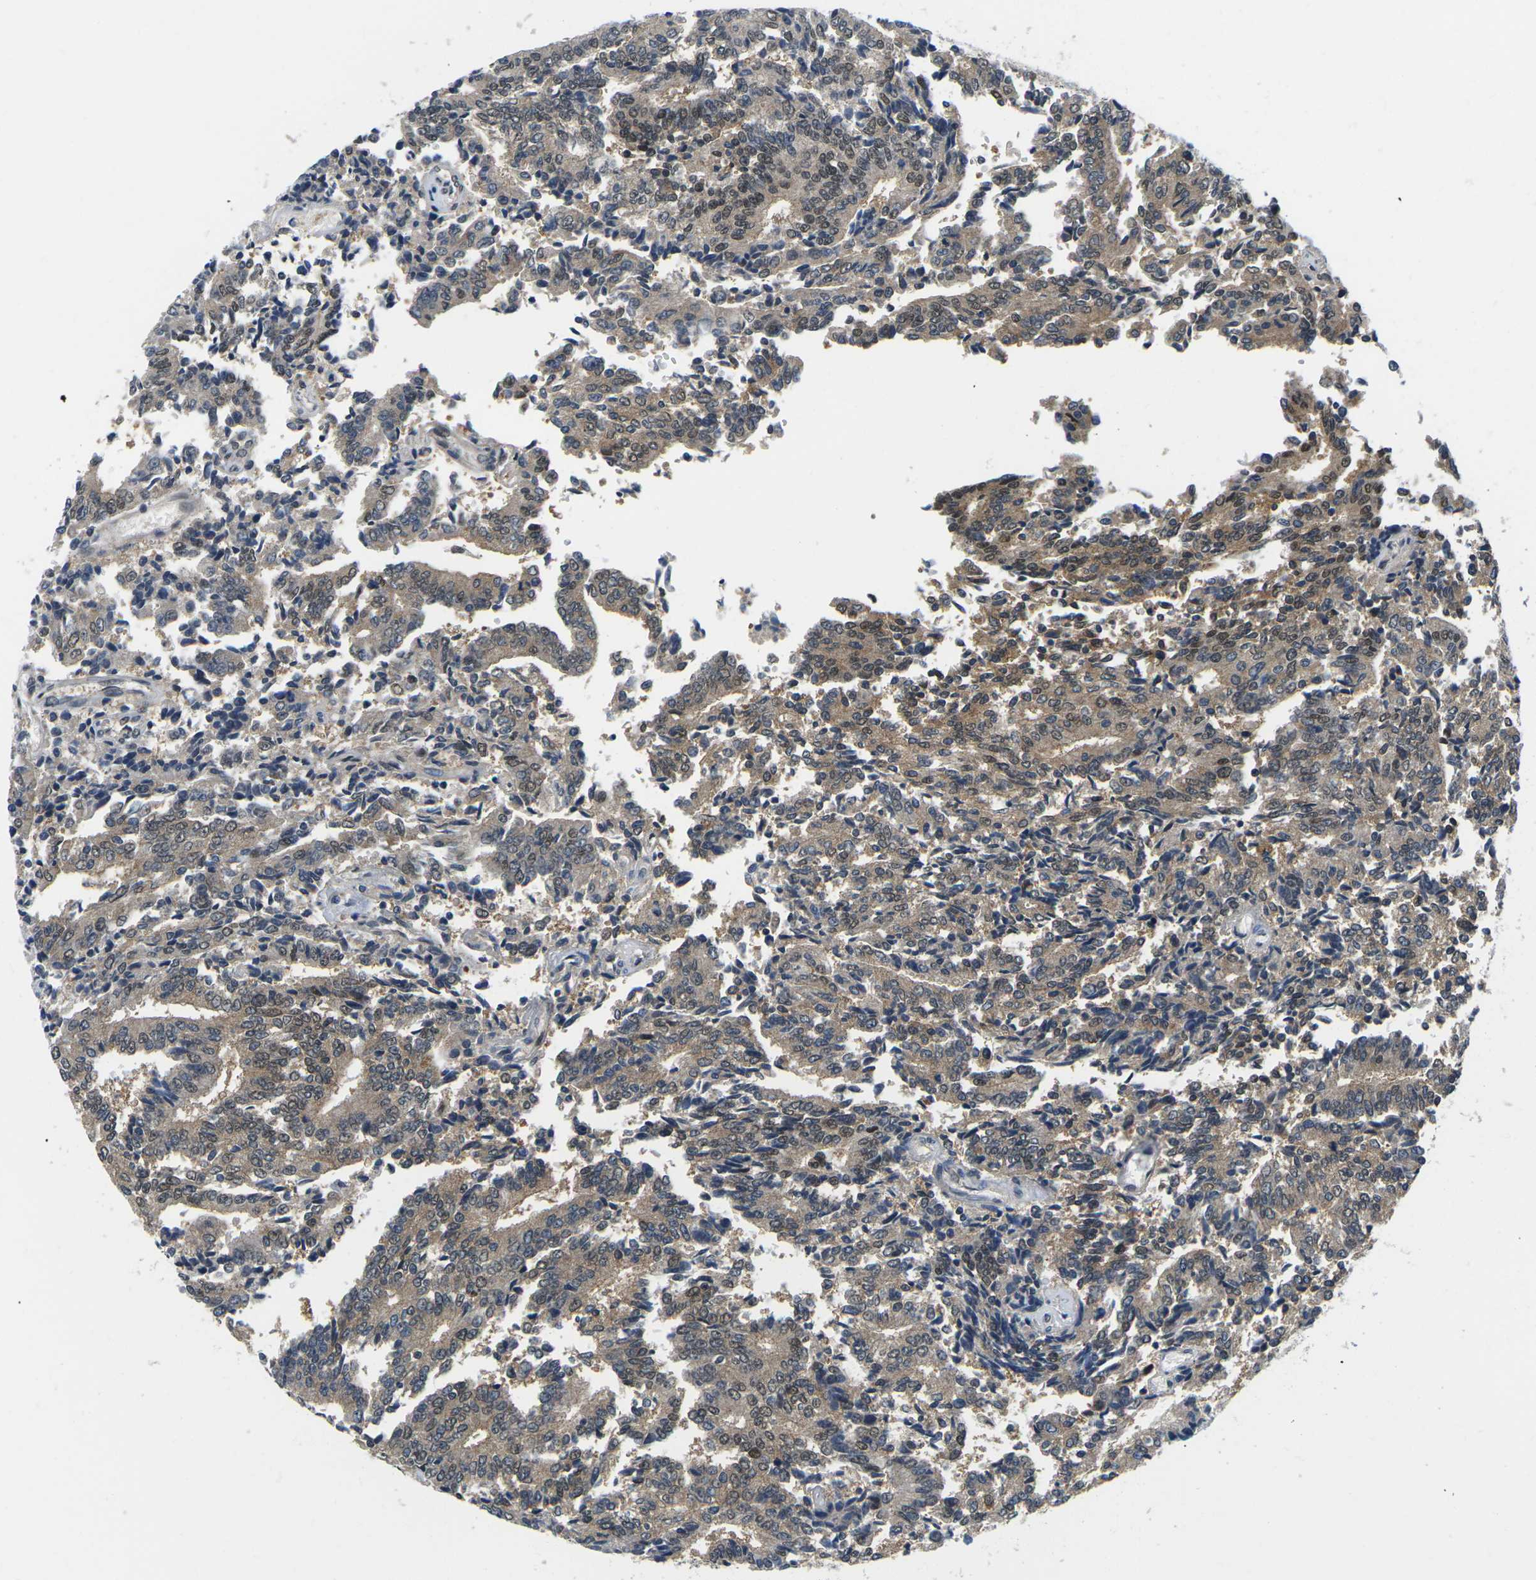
{"staining": {"intensity": "moderate", "quantity": ">75%", "location": "cytoplasmic/membranous,nuclear"}, "tissue": "prostate cancer", "cell_type": "Tumor cells", "image_type": "cancer", "snomed": [{"axis": "morphology", "description": "Normal tissue, NOS"}, {"axis": "morphology", "description": "Adenocarcinoma, High grade"}, {"axis": "topography", "description": "Prostate"}, {"axis": "topography", "description": "Seminal veicle"}], "caption": "Prostate cancer stained with a brown dye reveals moderate cytoplasmic/membranous and nuclear positive staining in approximately >75% of tumor cells.", "gene": "UBA7", "patient": {"sex": "male", "age": 55}}